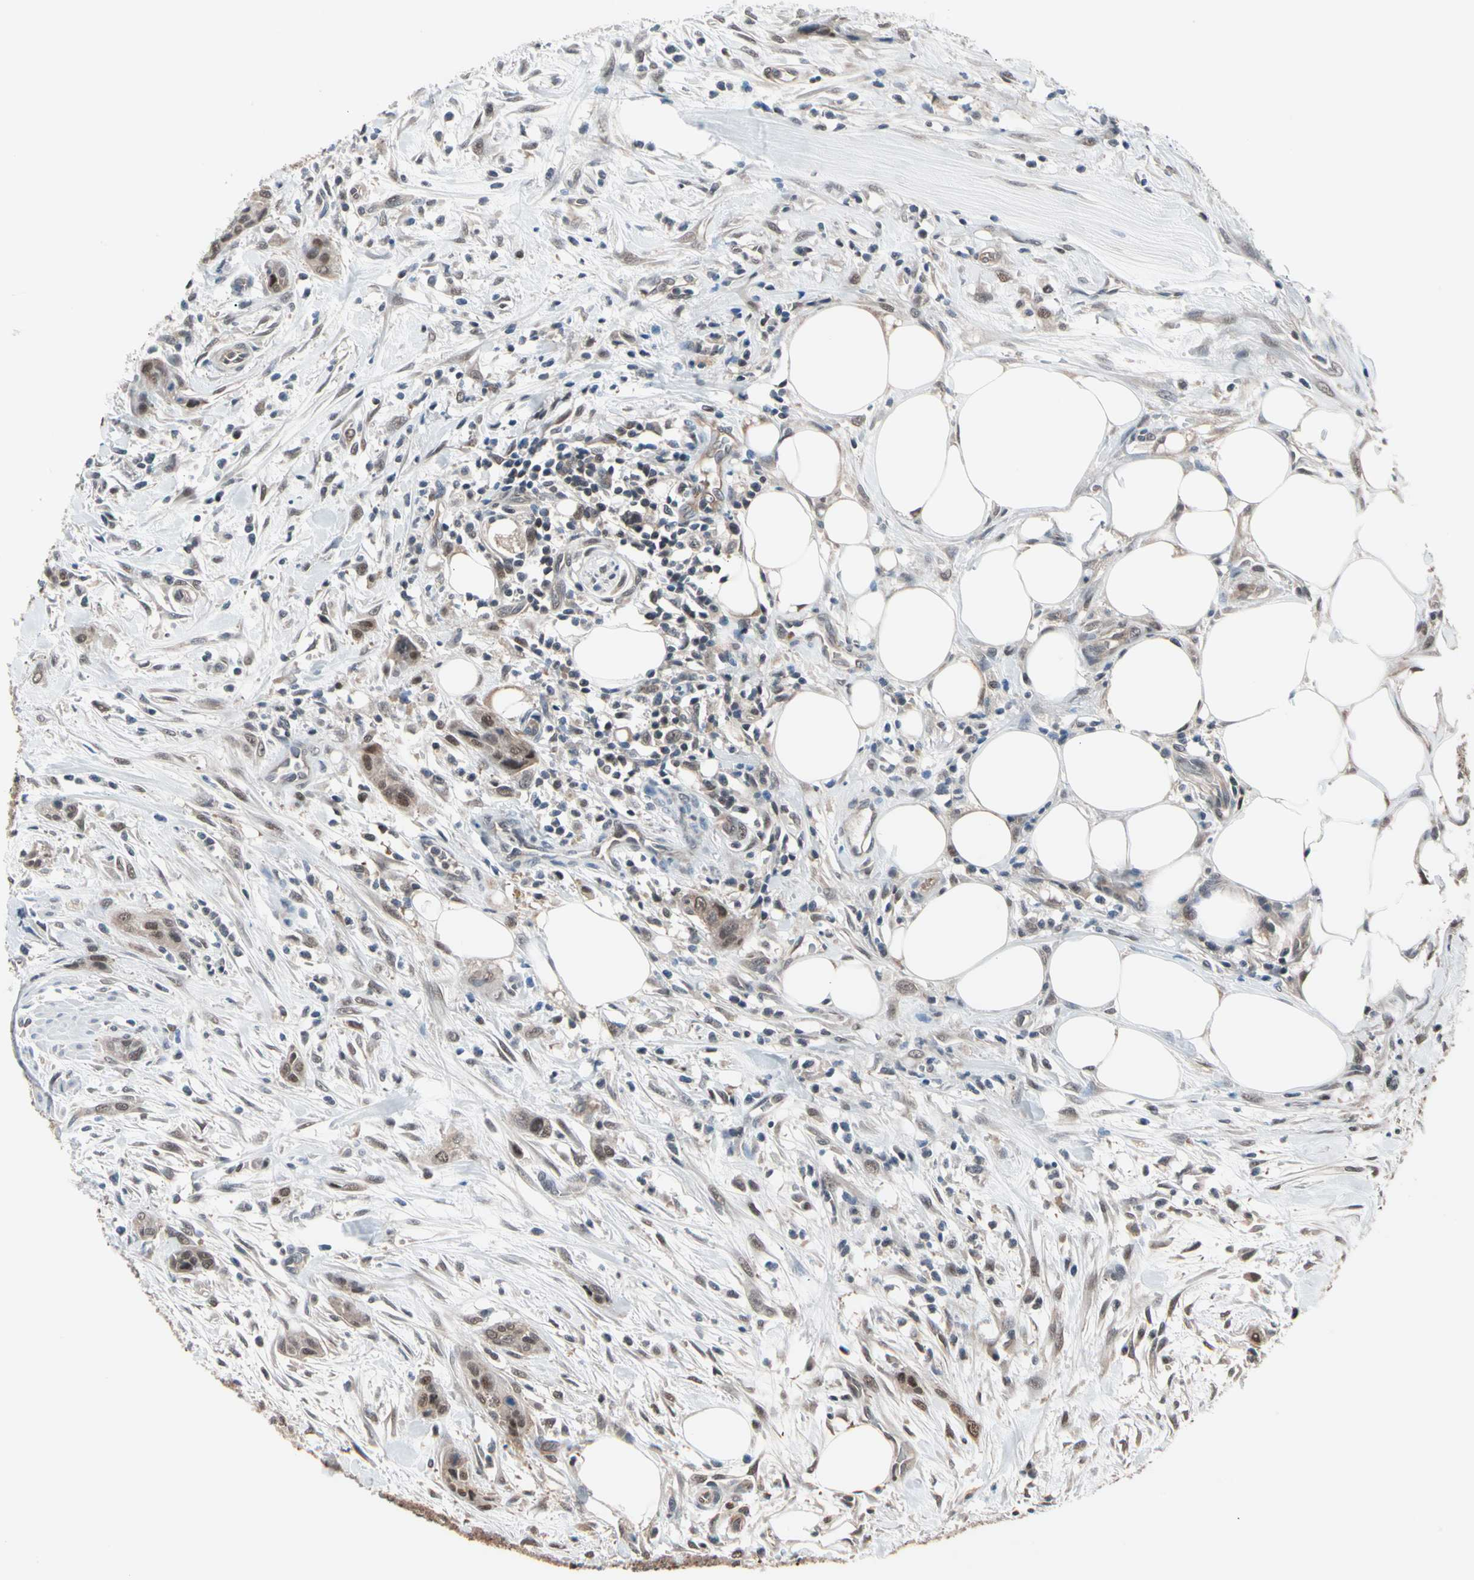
{"staining": {"intensity": "weak", "quantity": ">75%", "location": "cytoplasmic/membranous,nuclear"}, "tissue": "urothelial cancer", "cell_type": "Tumor cells", "image_type": "cancer", "snomed": [{"axis": "morphology", "description": "Urothelial carcinoma, High grade"}, {"axis": "topography", "description": "Urinary bladder"}], "caption": "The photomicrograph displays staining of urothelial cancer, revealing weak cytoplasmic/membranous and nuclear protein staining (brown color) within tumor cells.", "gene": "PSMA2", "patient": {"sex": "male", "age": 35}}